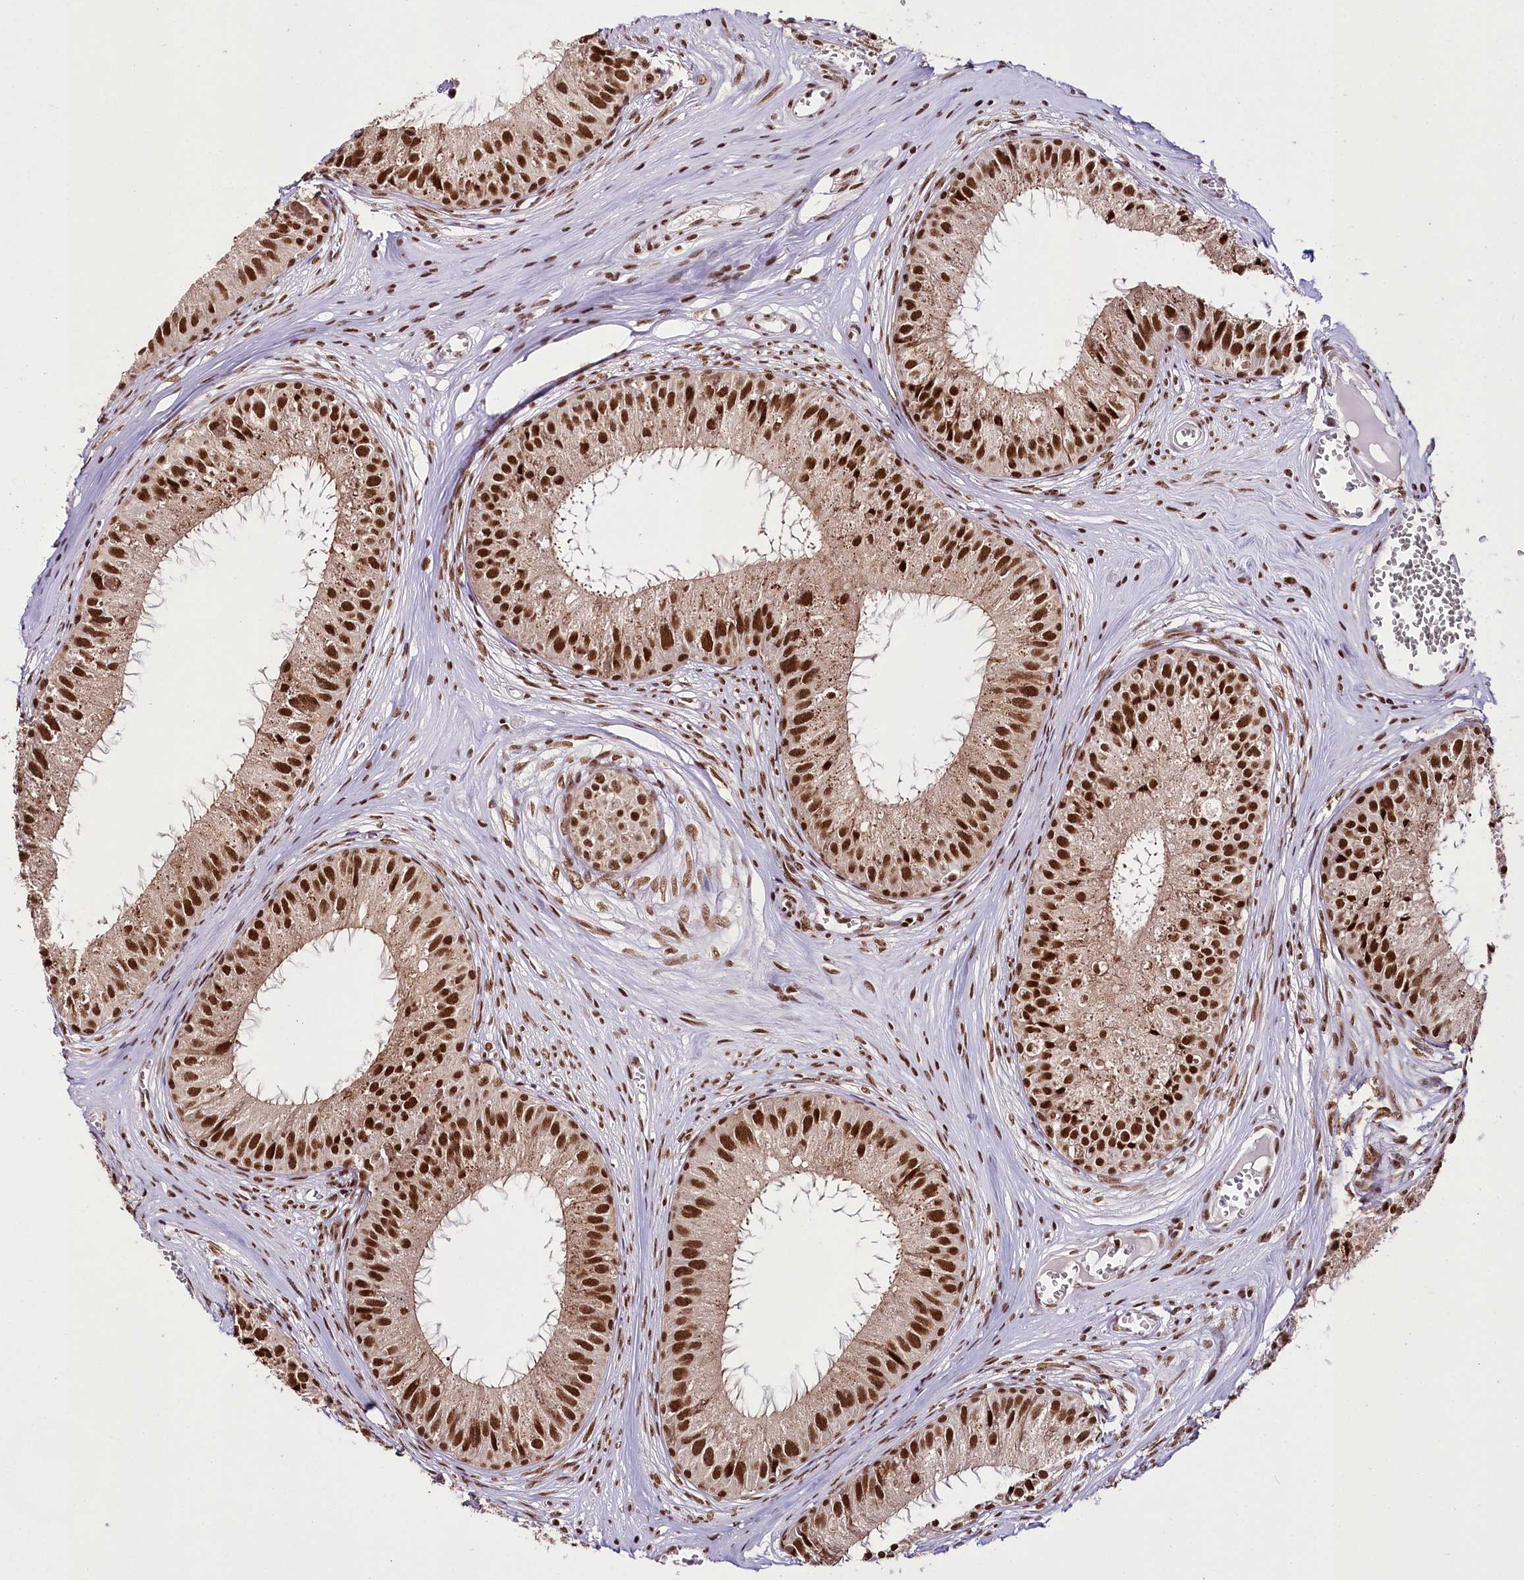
{"staining": {"intensity": "strong", "quantity": ">75%", "location": "cytoplasmic/membranous,nuclear"}, "tissue": "epididymis", "cell_type": "Glandular cells", "image_type": "normal", "snomed": [{"axis": "morphology", "description": "Normal tissue, NOS"}, {"axis": "topography", "description": "Epididymis"}], "caption": "This image shows immunohistochemistry staining of unremarkable human epididymis, with high strong cytoplasmic/membranous,nuclear staining in approximately >75% of glandular cells.", "gene": "SMARCE1", "patient": {"sex": "male", "age": 36}}